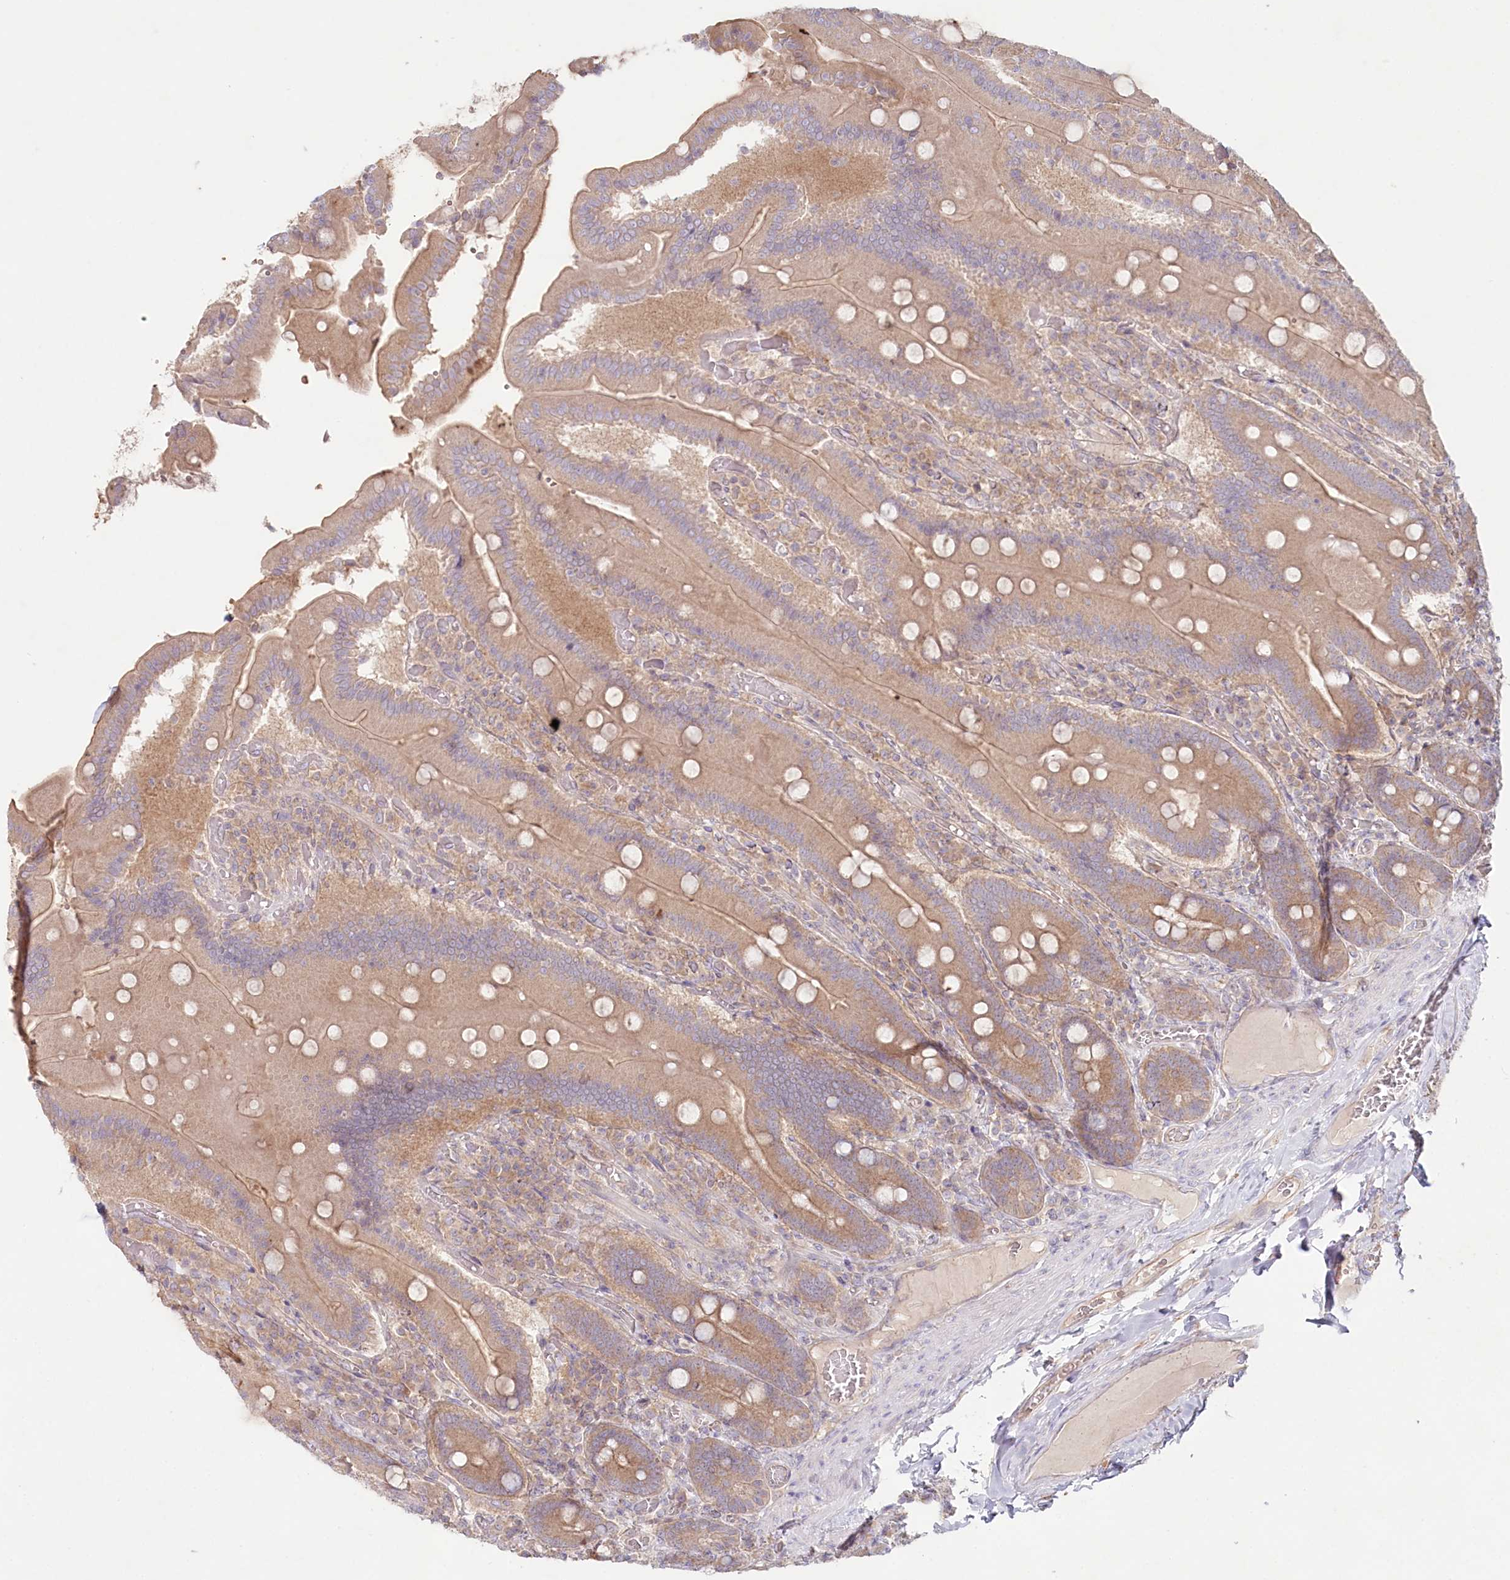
{"staining": {"intensity": "moderate", "quantity": ">75%", "location": "cytoplasmic/membranous"}, "tissue": "duodenum", "cell_type": "Glandular cells", "image_type": "normal", "snomed": [{"axis": "morphology", "description": "Normal tissue, NOS"}, {"axis": "topography", "description": "Duodenum"}], "caption": "High-magnification brightfield microscopy of unremarkable duodenum stained with DAB (3,3'-diaminobenzidine) (brown) and counterstained with hematoxylin (blue). glandular cells exhibit moderate cytoplasmic/membranous positivity is appreciated in about>75% of cells. (DAB (3,3'-diaminobenzidine) IHC, brown staining for protein, blue staining for nuclei).", "gene": "TNIP1", "patient": {"sex": "female", "age": 62}}